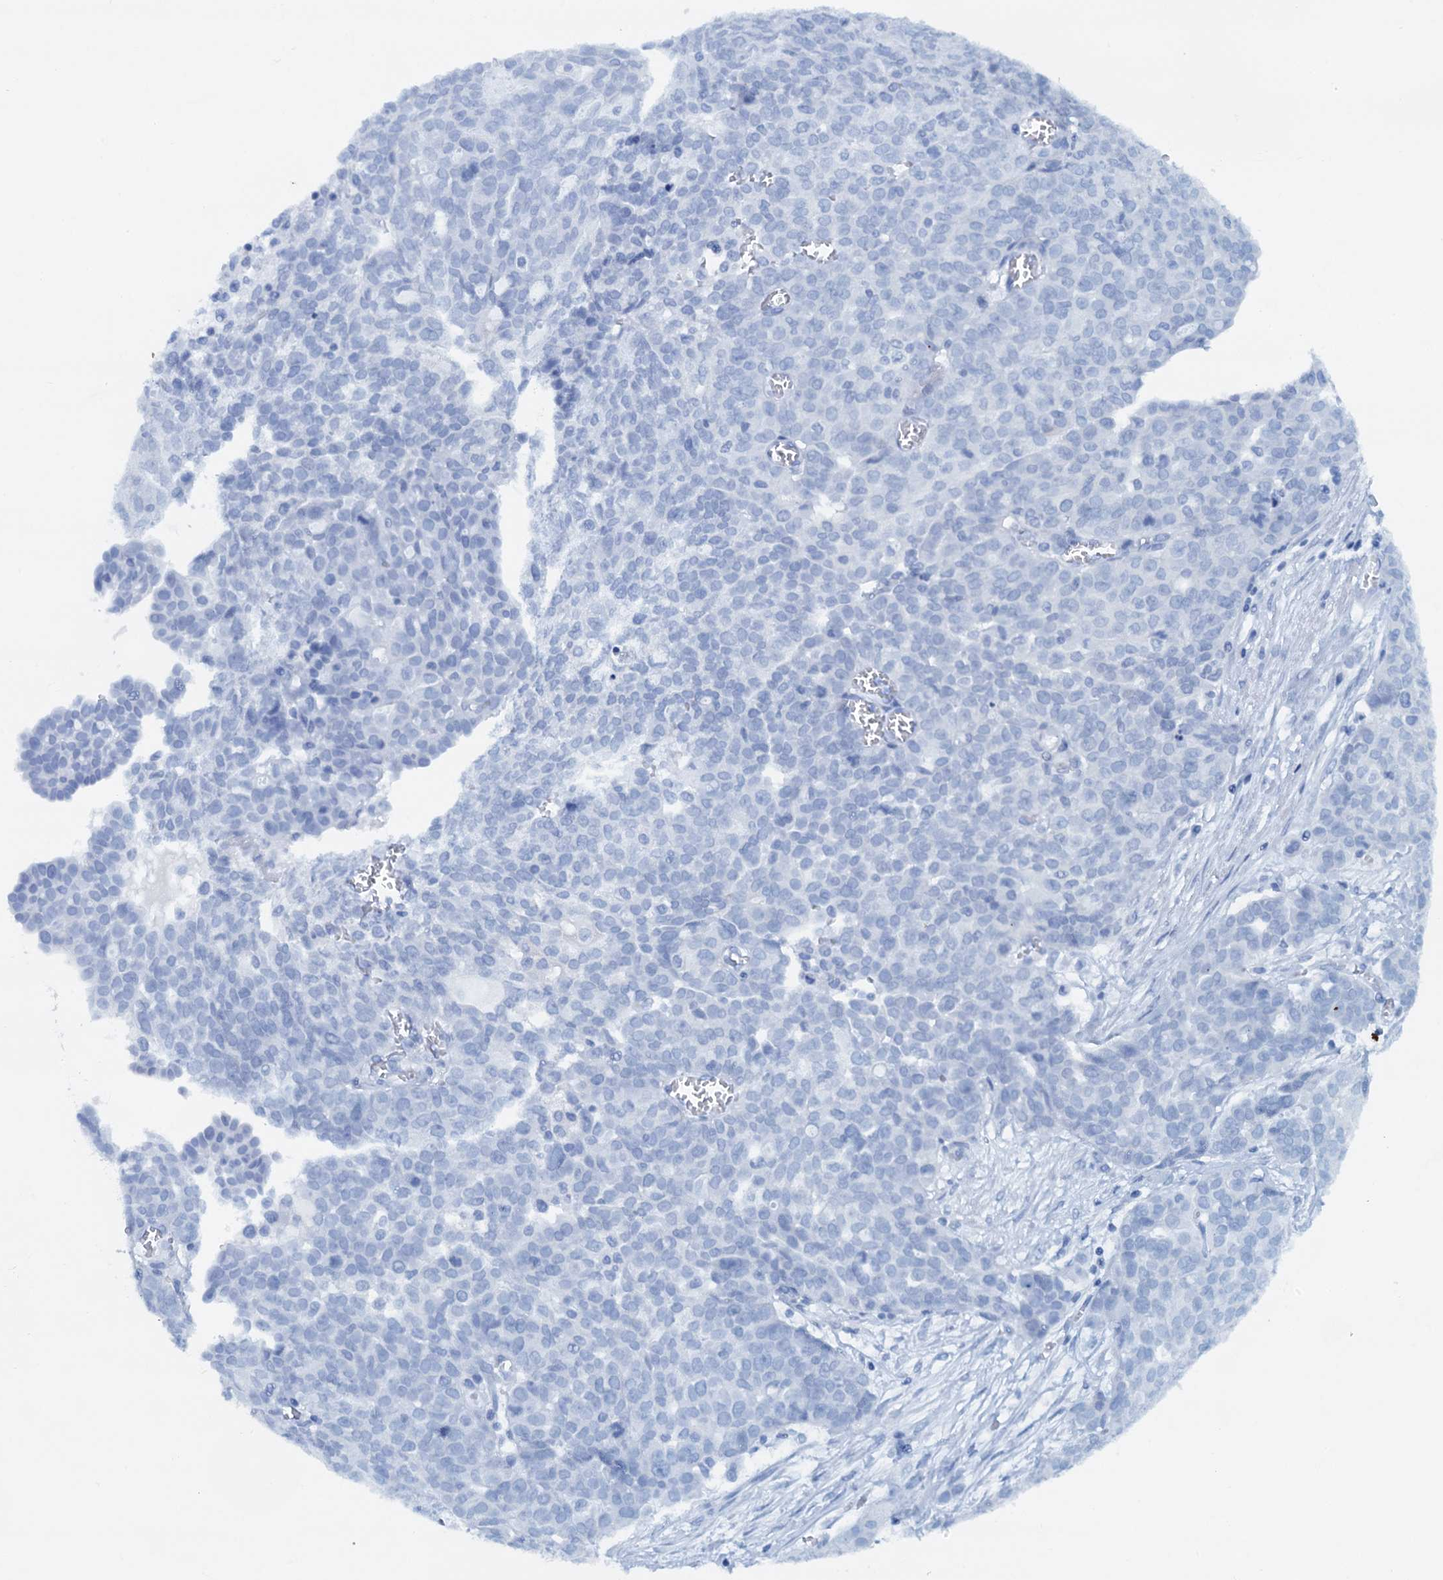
{"staining": {"intensity": "negative", "quantity": "none", "location": "none"}, "tissue": "ovarian cancer", "cell_type": "Tumor cells", "image_type": "cancer", "snomed": [{"axis": "morphology", "description": "Cystadenocarcinoma, serous, NOS"}, {"axis": "topography", "description": "Soft tissue"}, {"axis": "topography", "description": "Ovary"}], "caption": "Protein analysis of ovarian cancer reveals no significant positivity in tumor cells. The staining is performed using DAB brown chromogen with nuclei counter-stained in using hematoxylin.", "gene": "PTGES3", "patient": {"sex": "female", "age": 57}}